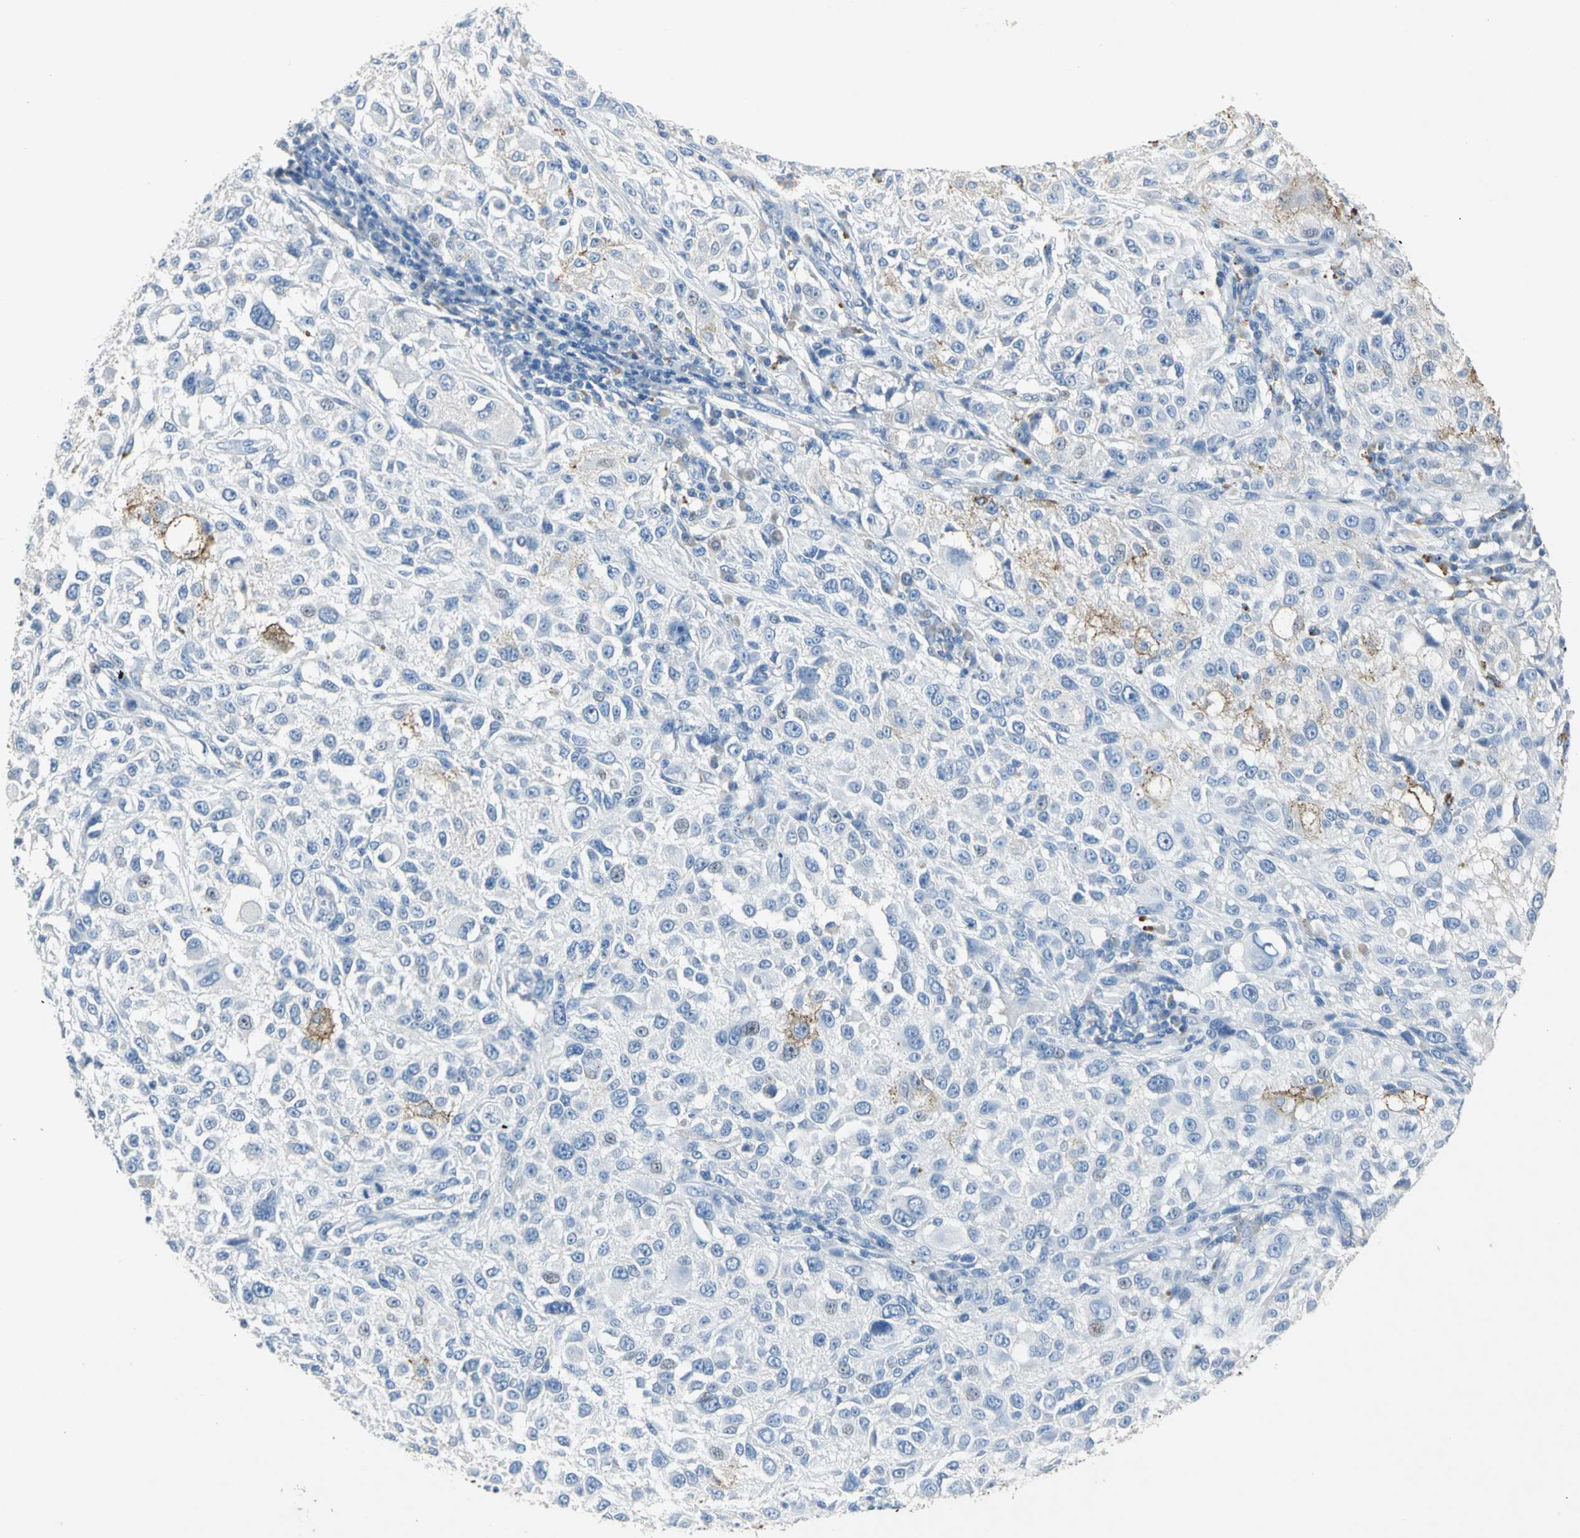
{"staining": {"intensity": "negative", "quantity": "none", "location": "none"}, "tissue": "melanoma", "cell_type": "Tumor cells", "image_type": "cancer", "snomed": [{"axis": "morphology", "description": "Necrosis, NOS"}, {"axis": "morphology", "description": "Malignant melanoma, NOS"}, {"axis": "topography", "description": "Skin"}], "caption": "This is an immunohistochemistry (IHC) micrograph of human melanoma. There is no staining in tumor cells.", "gene": "EFNB3", "patient": {"sex": "female", "age": 87}}